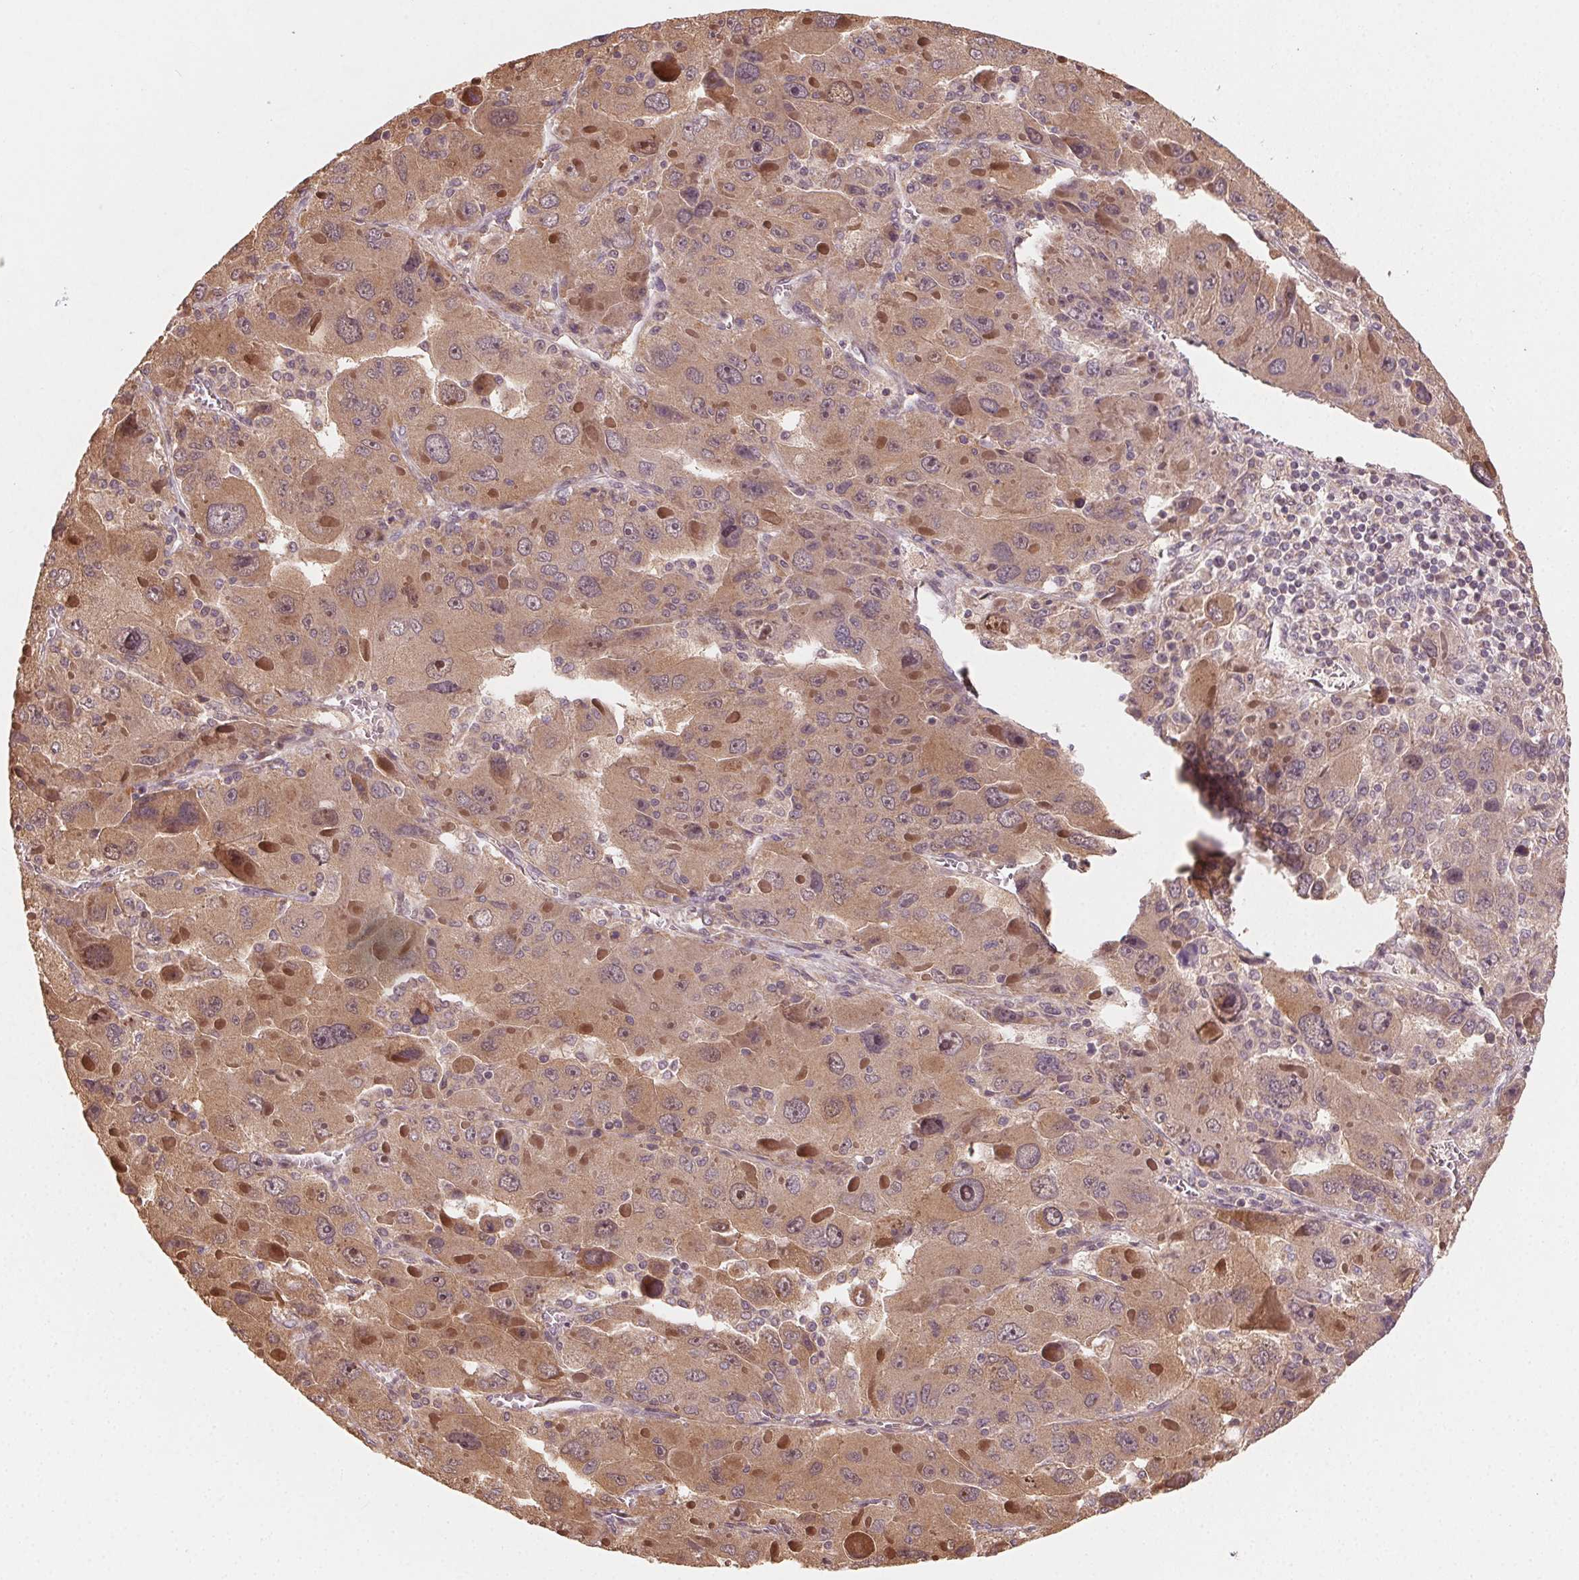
{"staining": {"intensity": "moderate", "quantity": ">75%", "location": "cytoplasmic/membranous"}, "tissue": "liver cancer", "cell_type": "Tumor cells", "image_type": "cancer", "snomed": [{"axis": "morphology", "description": "Carcinoma, Hepatocellular, NOS"}, {"axis": "topography", "description": "Liver"}], "caption": "This histopathology image displays hepatocellular carcinoma (liver) stained with IHC to label a protein in brown. The cytoplasmic/membranous of tumor cells show moderate positivity for the protein. Nuclei are counter-stained blue.", "gene": "WBP2", "patient": {"sex": "female", "age": 41}}